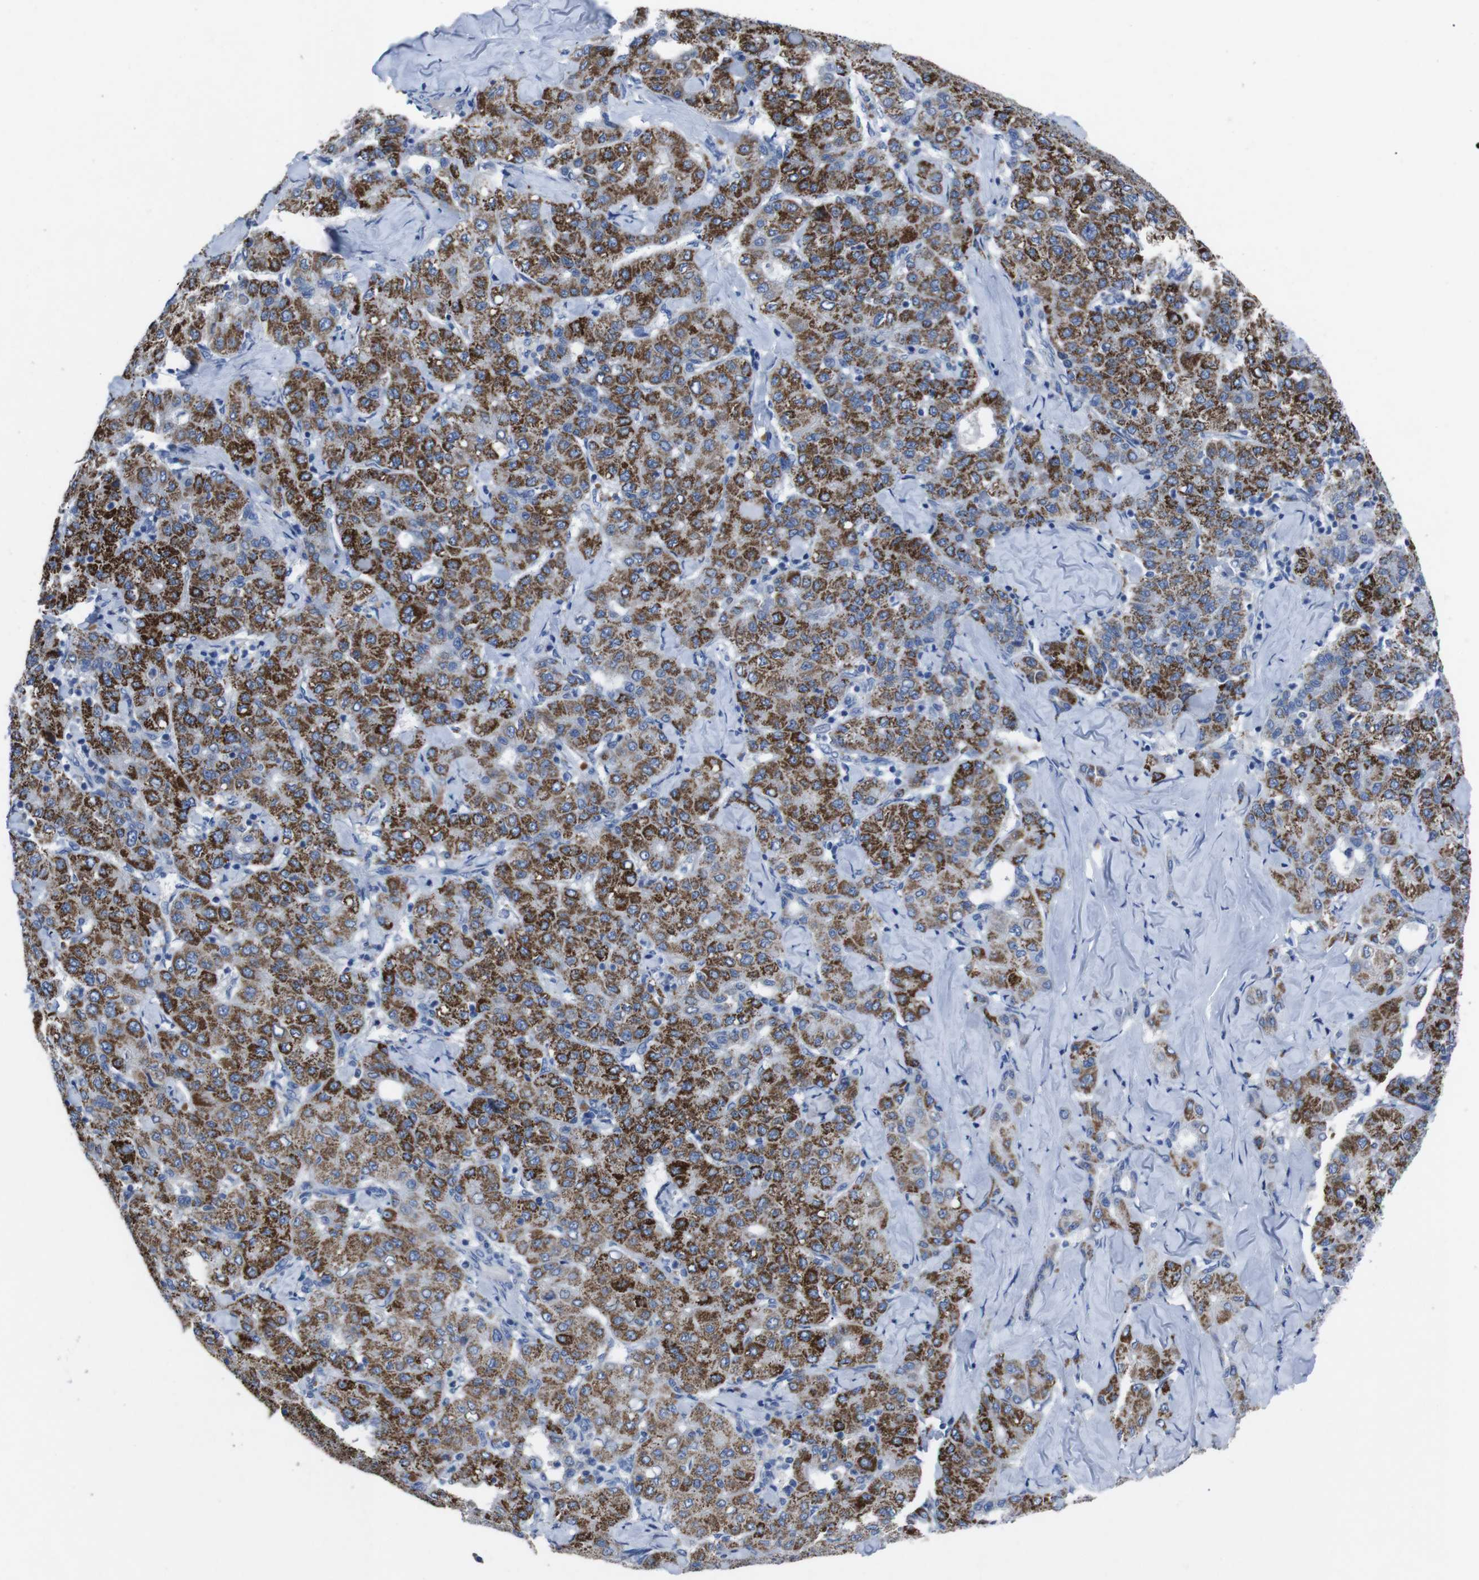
{"staining": {"intensity": "strong", "quantity": ">75%", "location": "cytoplasmic/membranous"}, "tissue": "liver cancer", "cell_type": "Tumor cells", "image_type": "cancer", "snomed": [{"axis": "morphology", "description": "Carcinoma, Hepatocellular, NOS"}, {"axis": "topography", "description": "Liver"}], "caption": "The histopathology image shows immunohistochemical staining of hepatocellular carcinoma (liver). There is strong cytoplasmic/membranous positivity is appreciated in about >75% of tumor cells.", "gene": "GJB2", "patient": {"sex": "male", "age": 65}}